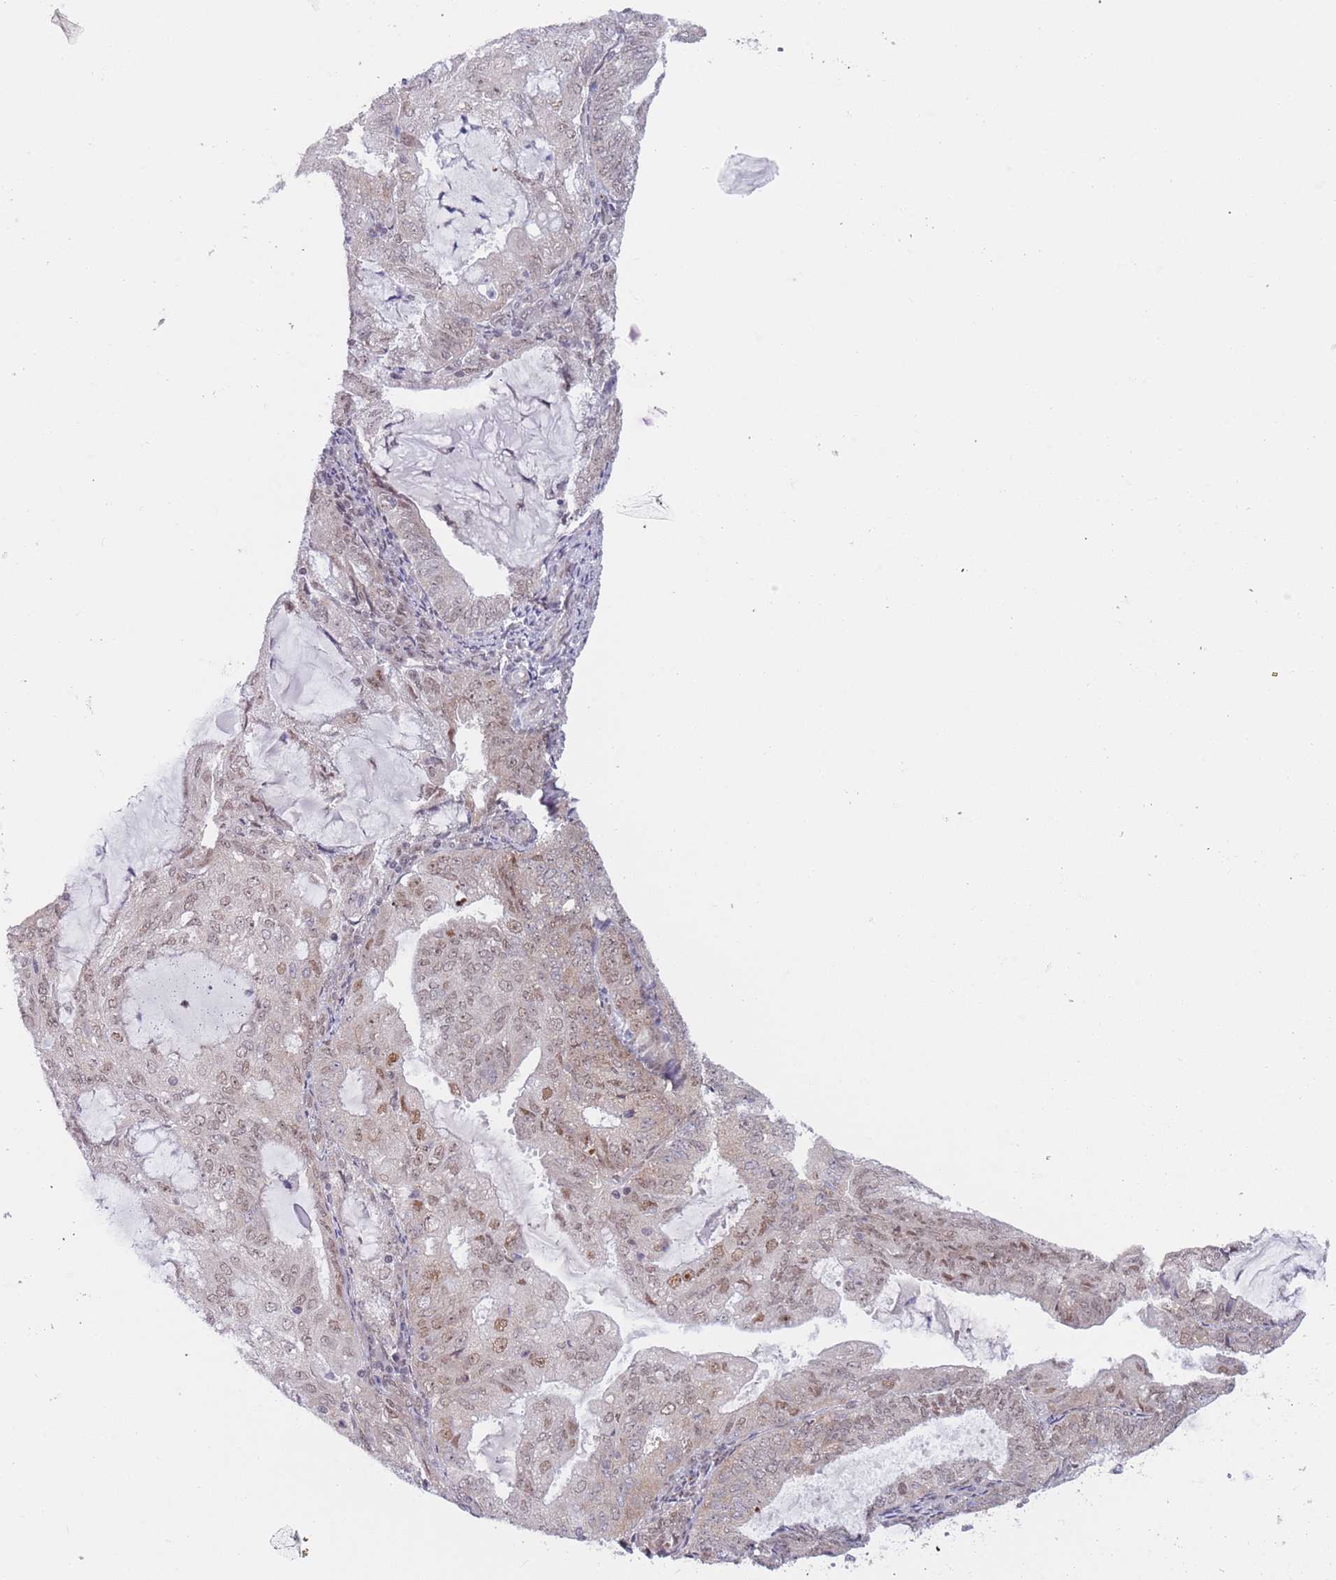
{"staining": {"intensity": "moderate", "quantity": "<25%", "location": "nuclear"}, "tissue": "endometrial cancer", "cell_type": "Tumor cells", "image_type": "cancer", "snomed": [{"axis": "morphology", "description": "Adenocarcinoma, NOS"}, {"axis": "topography", "description": "Endometrium"}], "caption": "IHC of endometrial adenocarcinoma reveals low levels of moderate nuclear staining in approximately <25% of tumor cells. Using DAB (brown) and hematoxylin (blue) stains, captured at high magnification using brightfield microscopy.", "gene": "SLC25A32", "patient": {"sex": "female", "age": 81}}